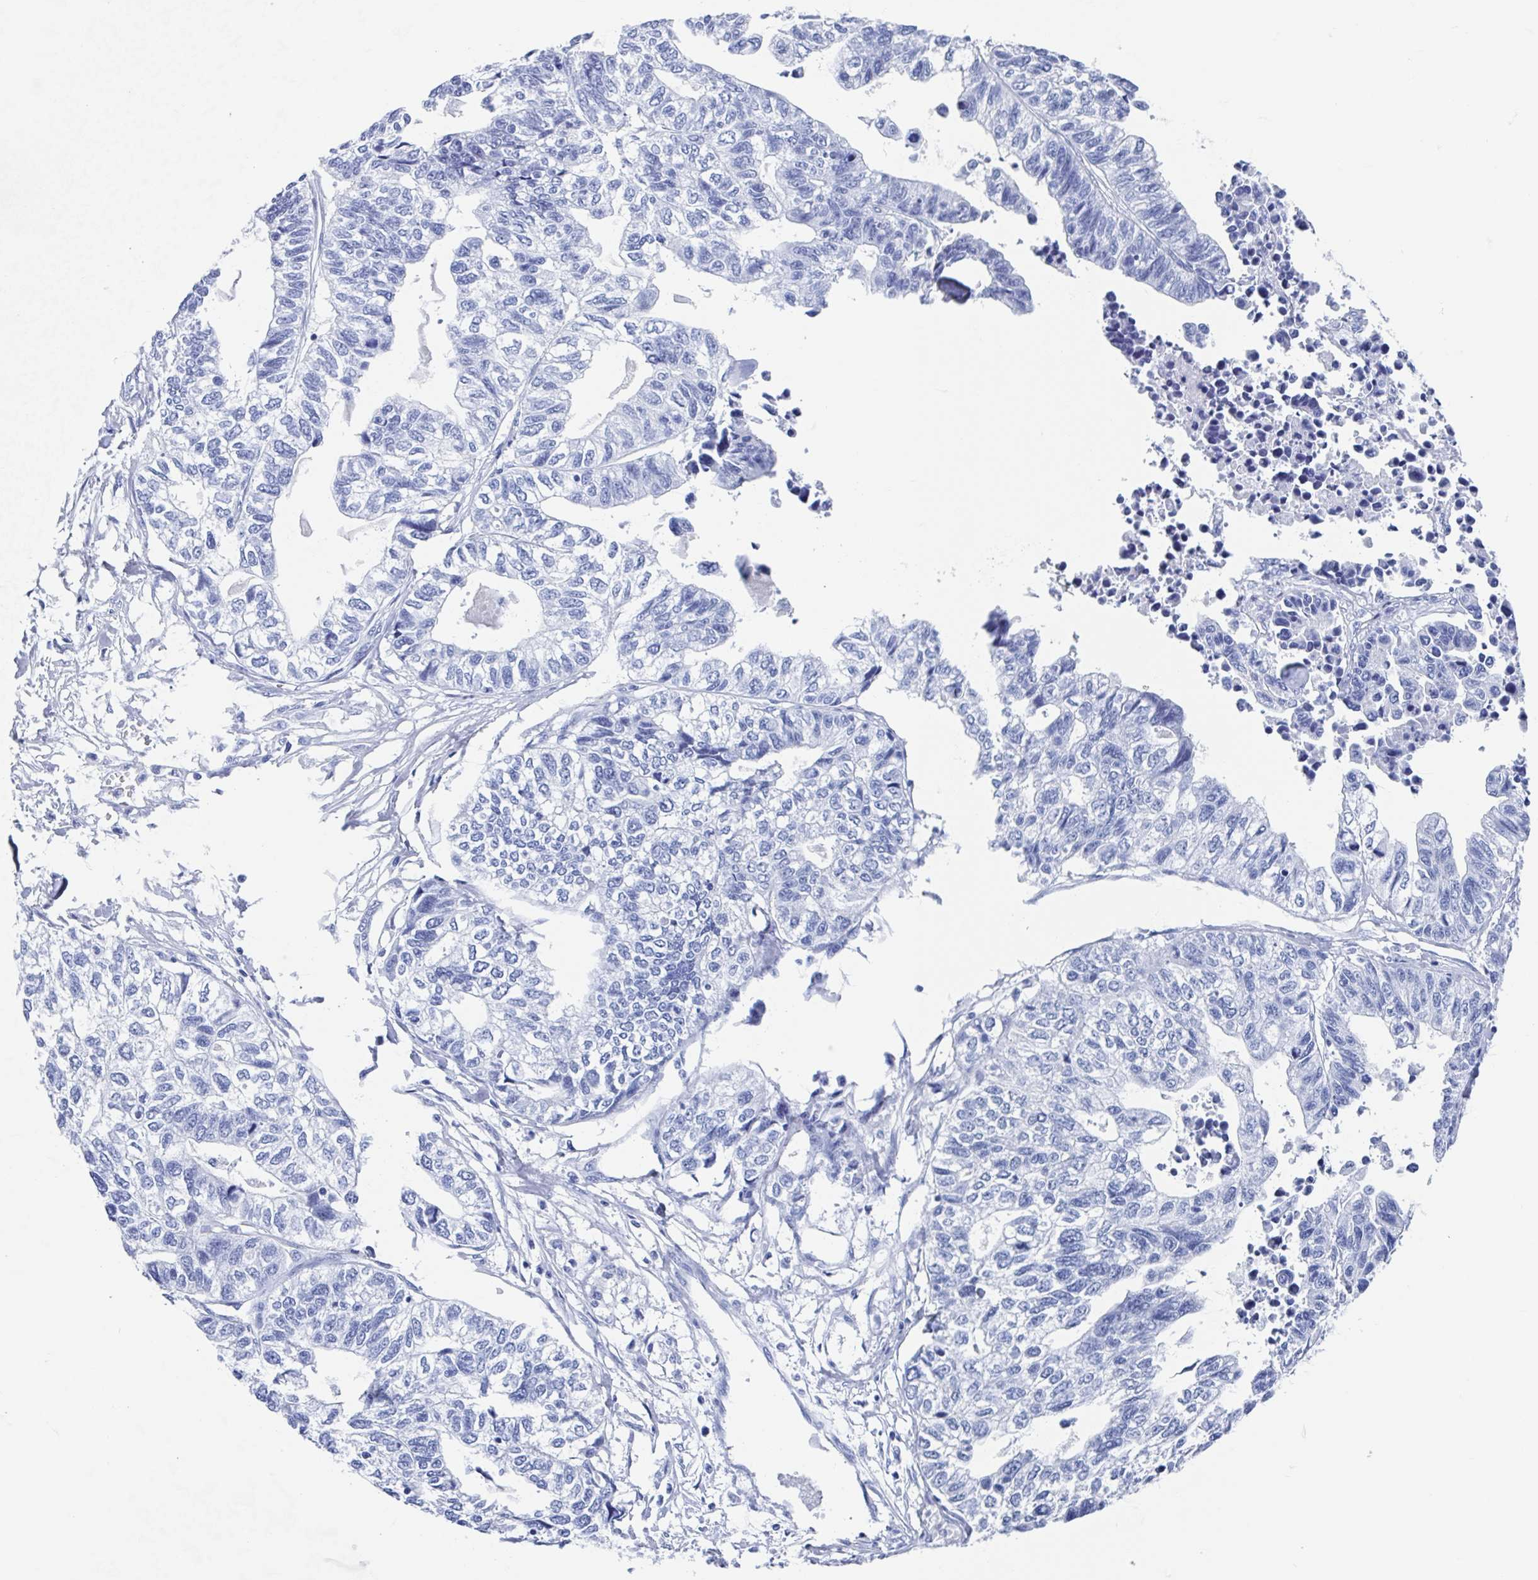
{"staining": {"intensity": "negative", "quantity": "none", "location": "none"}, "tissue": "stomach cancer", "cell_type": "Tumor cells", "image_type": "cancer", "snomed": [{"axis": "morphology", "description": "Adenocarcinoma, NOS"}, {"axis": "topography", "description": "Stomach, upper"}], "caption": "Immunohistochemistry of stomach cancer shows no positivity in tumor cells.", "gene": "C10orf53", "patient": {"sex": "female", "age": 67}}